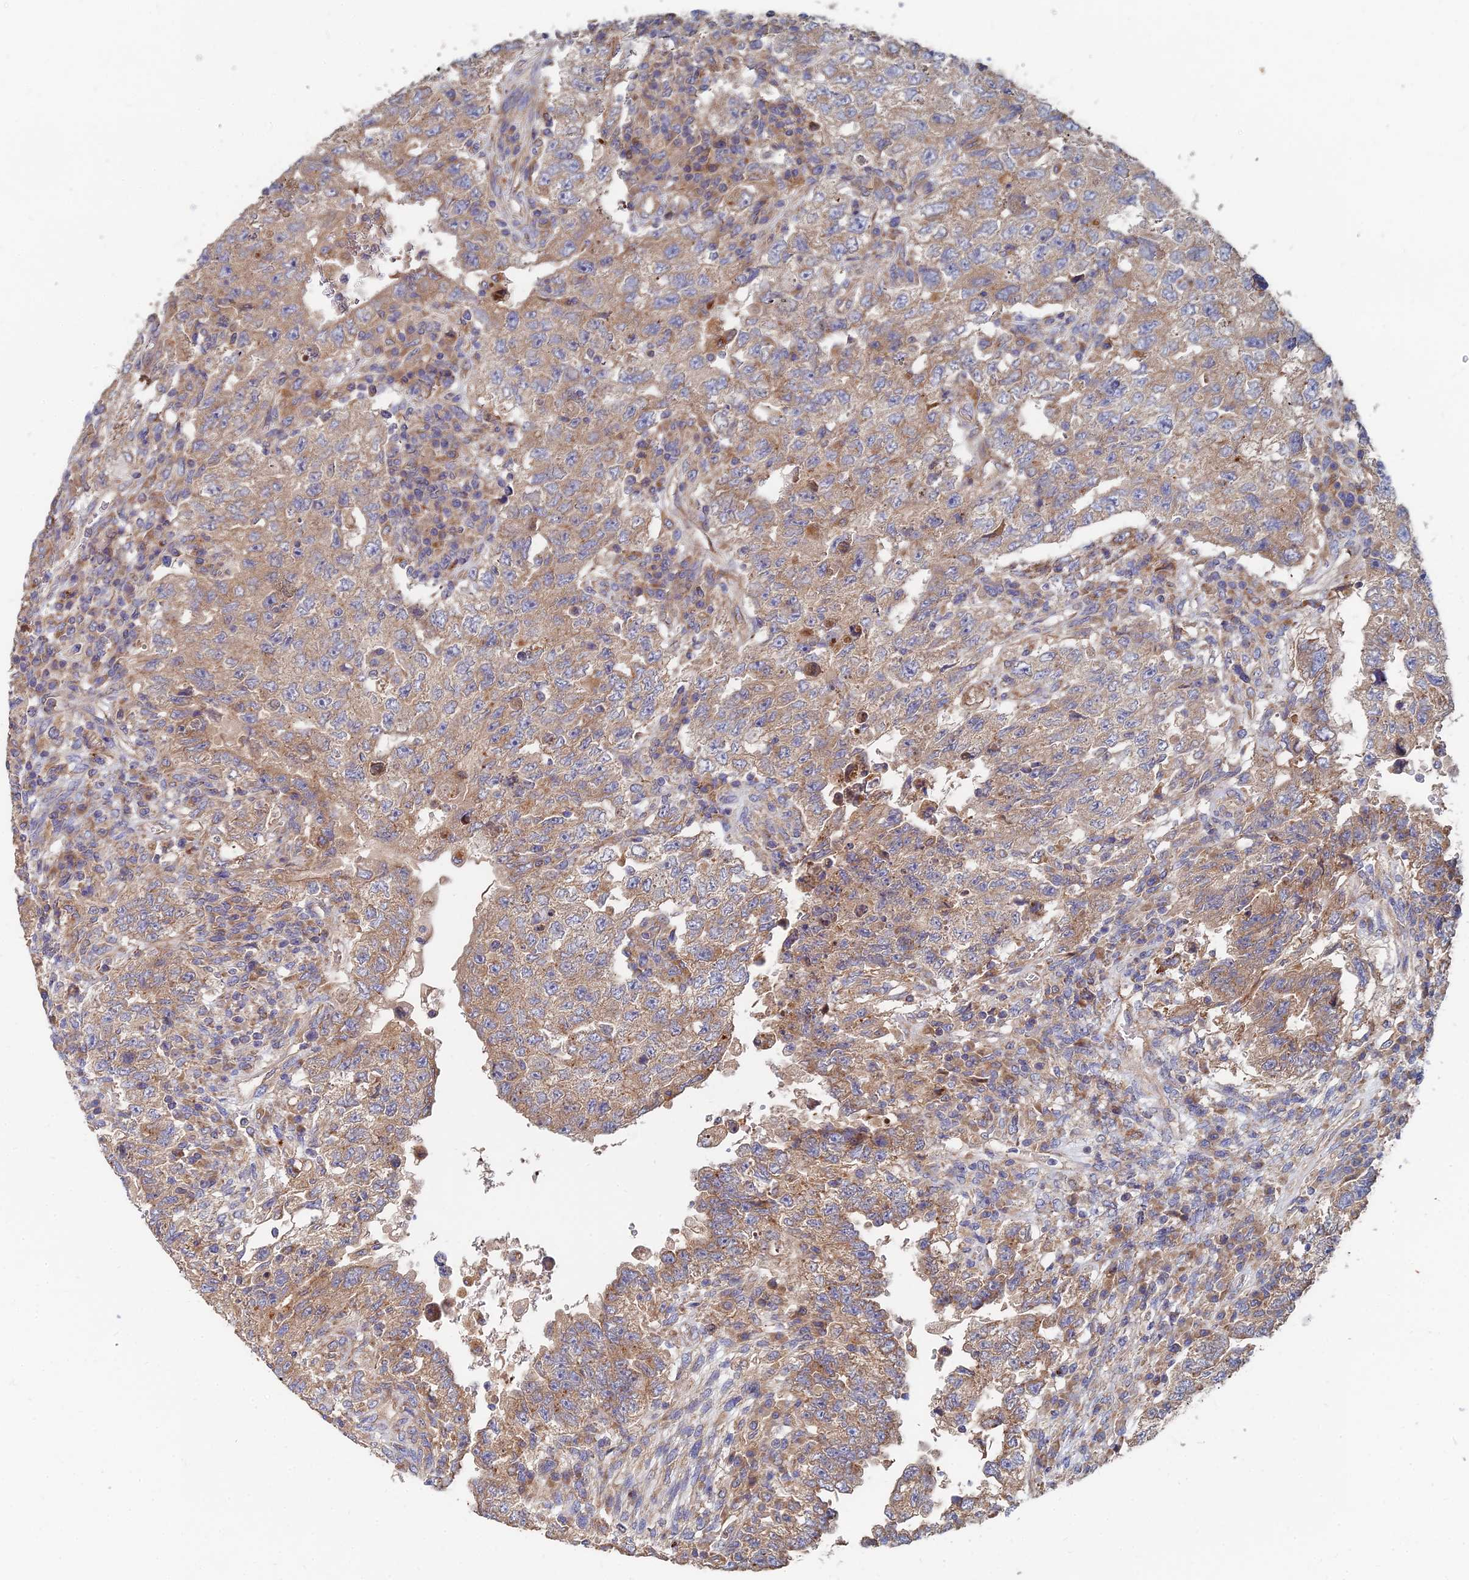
{"staining": {"intensity": "moderate", "quantity": ">75%", "location": "cytoplasmic/membranous"}, "tissue": "testis cancer", "cell_type": "Tumor cells", "image_type": "cancer", "snomed": [{"axis": "morphology", "description": "Carcinoma, Embryonal, NOS"}, {"axis": "topography", "description": "Testis"}], "caption": "This micrograph demonstrates testis cancer stained with IHC to label a protein in brown. The cytoplasmic/membranous of tumor cells show moderate positivity for the protein. Nuclei are counter-stained blue.", "gene": "CCZ1", "patient": {"sex": "male", "age": 26}}